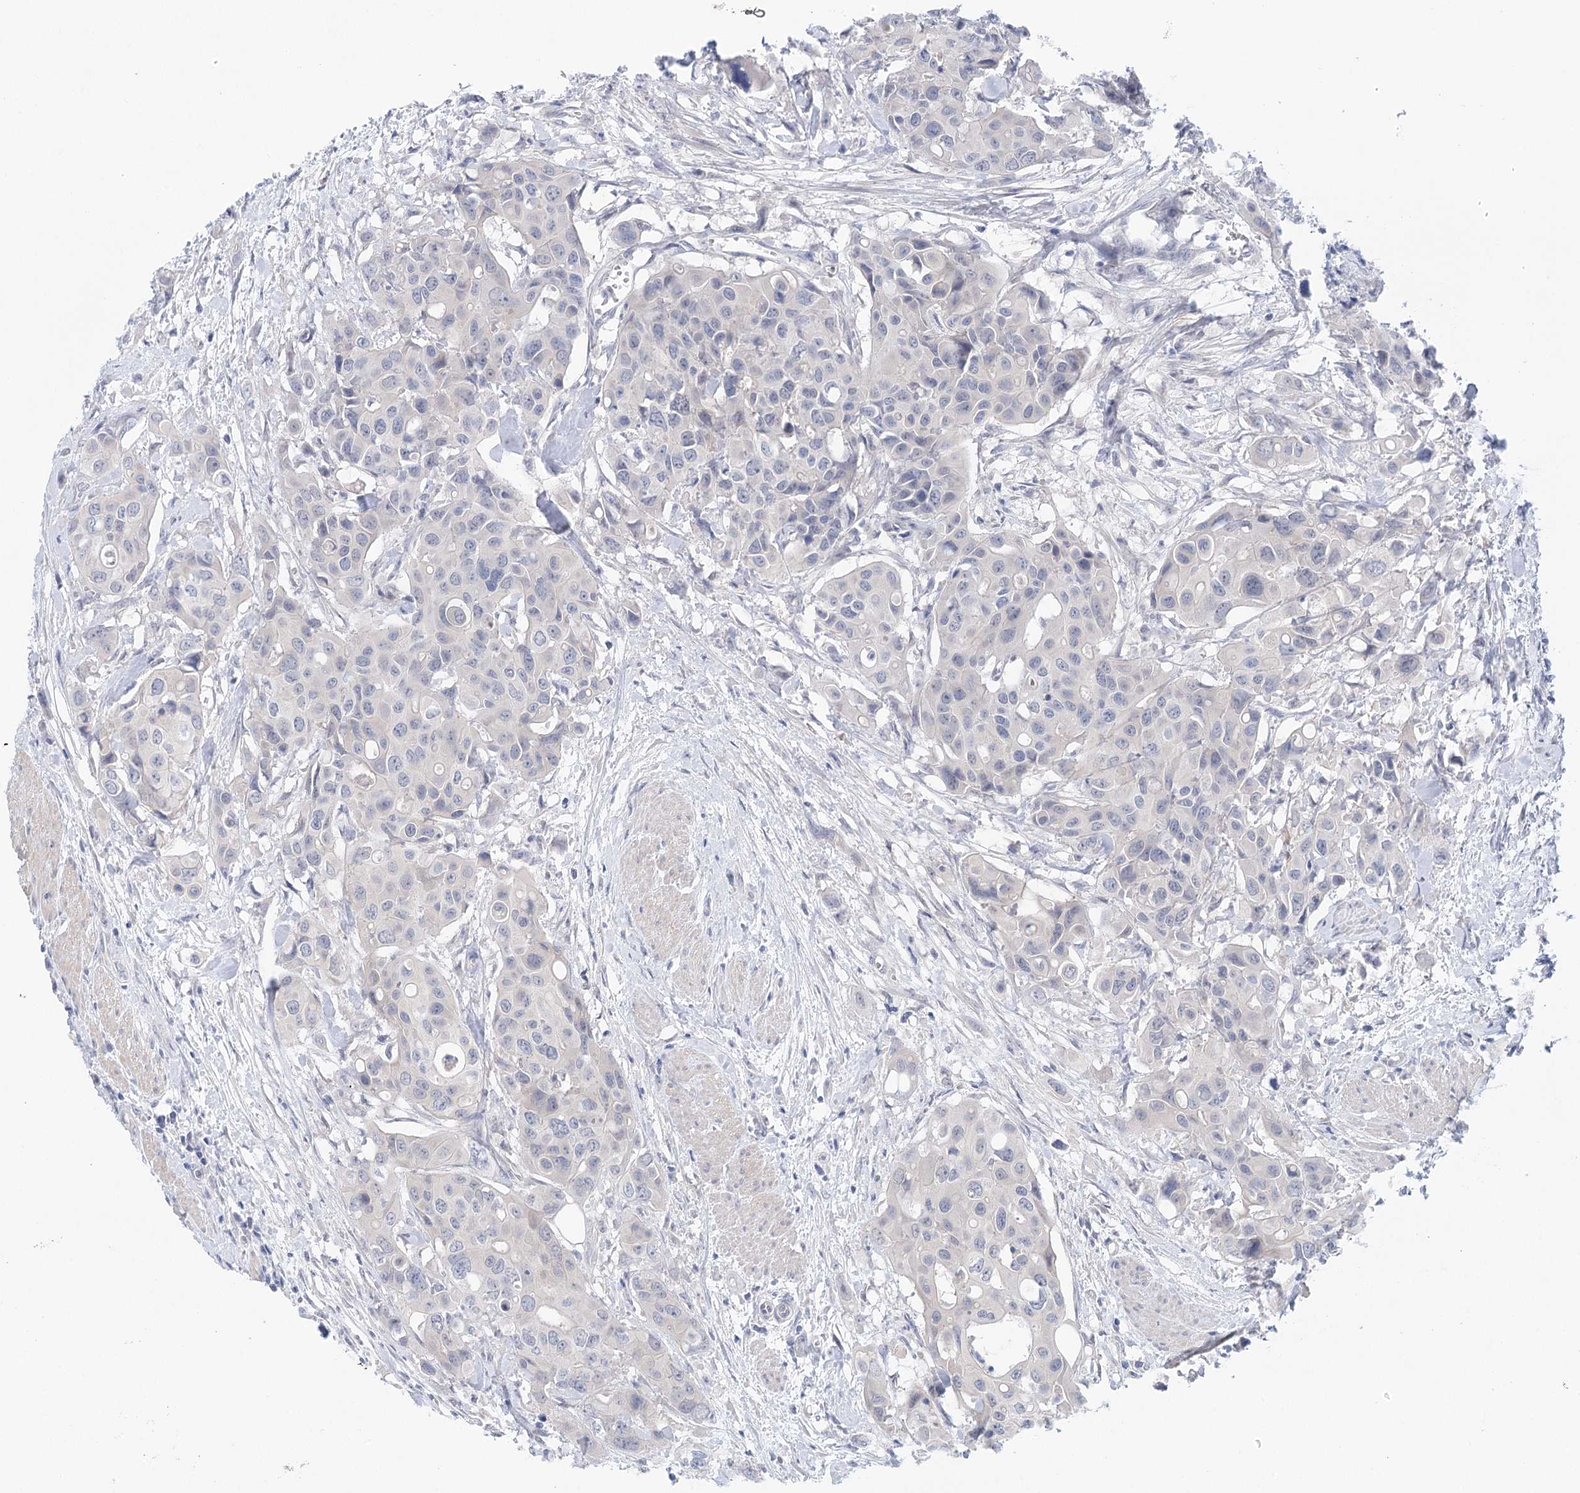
{"staining": {"intensity": "negative", "quantity": "none", "location": "none"}, "tissue": "colorectal cancer", "cell_type": "Tumor cells", "image_type": "cancer", "snomed": [{"axis": "morphology", "description": "Adenocarcinoma, NOS"}, {"axis": "topography", "description": "Colon"}], "caption": "A photomicrograph of colorectal adenocarcinoma stained for a protein shows no brown staining in tumor cells.", "gene": "LALBA", "patient": {"sex": "male", "age": 77}}